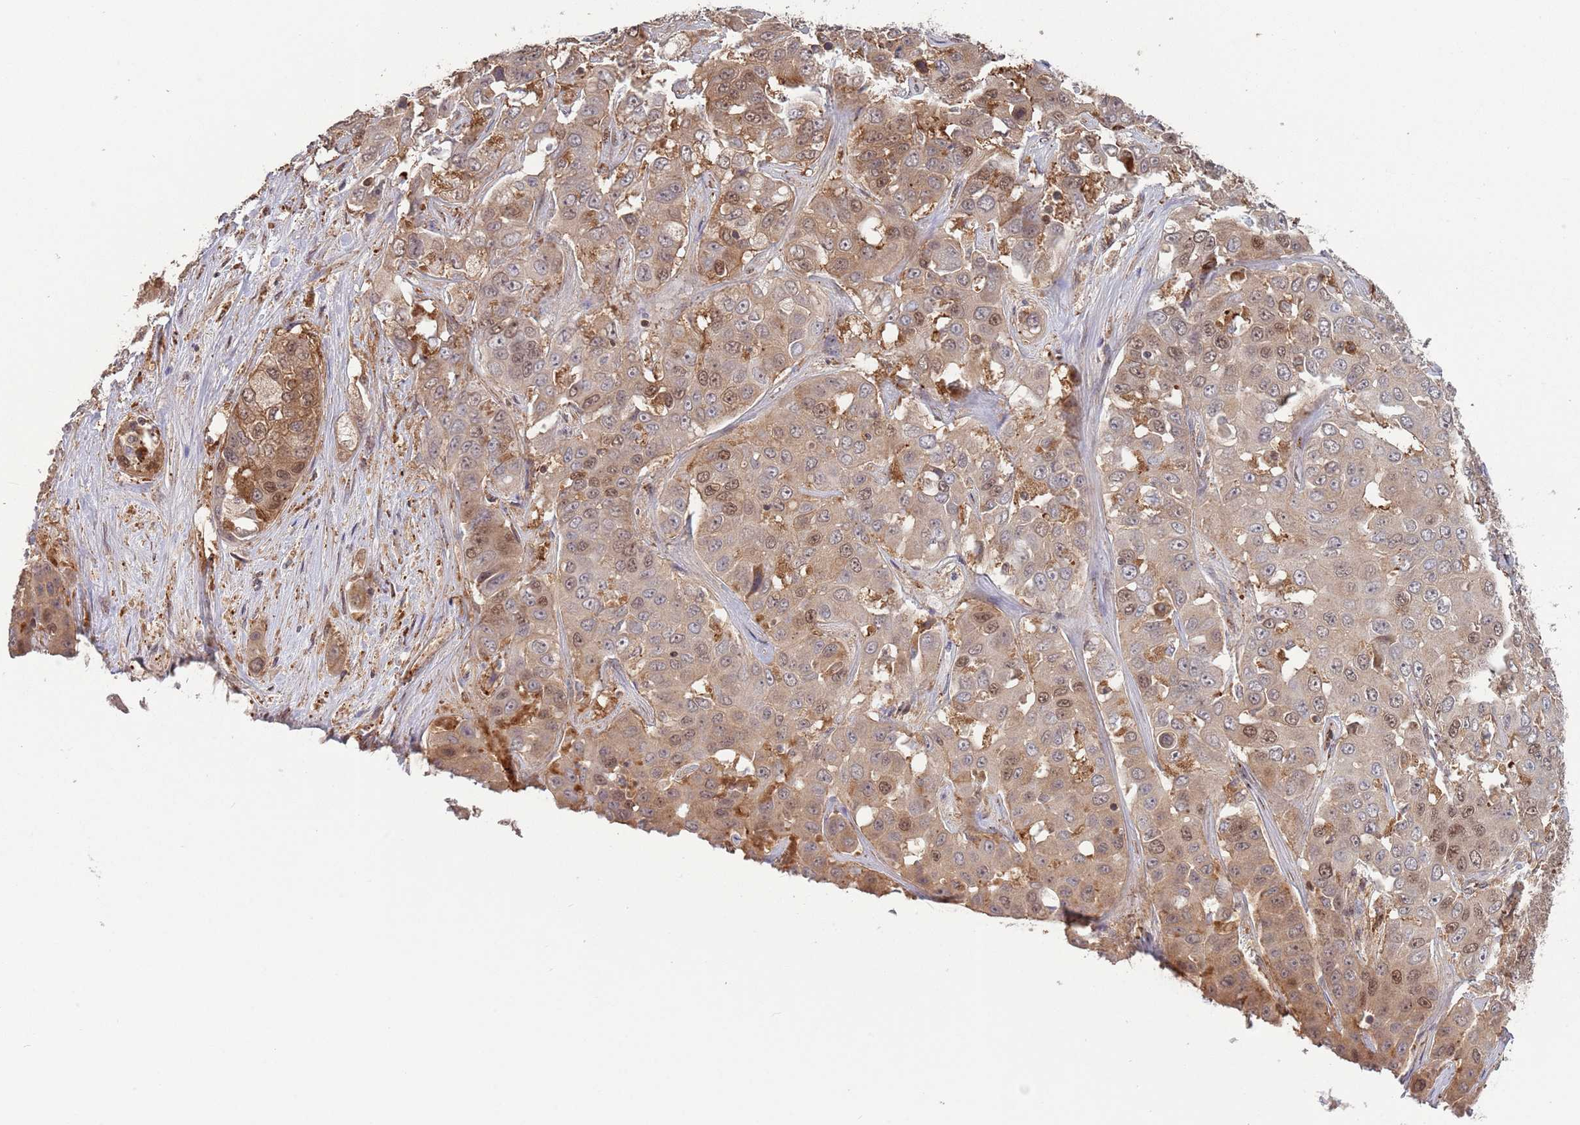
{"staining": {"intensity": "weak", "quantity": "25%-75%", "location": "cytoplasmic/membranous,nuclear"}, "tissue": "liver cancer", "cell_type": "Tumor cells", "image_type": "cancer", "snomed": [{"axis": "morphology", "description": "Cholangiocarcinoma"}, {"axis": "topography", "description": "Liver"}], "caption": "Protein analysis of liver cancer tissue demonstrates weak cytoplasmic/membranous and nuclear expression in about 25%-75% of tumor cells. The protein is shown in brown color, while the nuclei are stained blue.", "gene": "SALL1", "patient": {"sex": "female", "age": 52}}